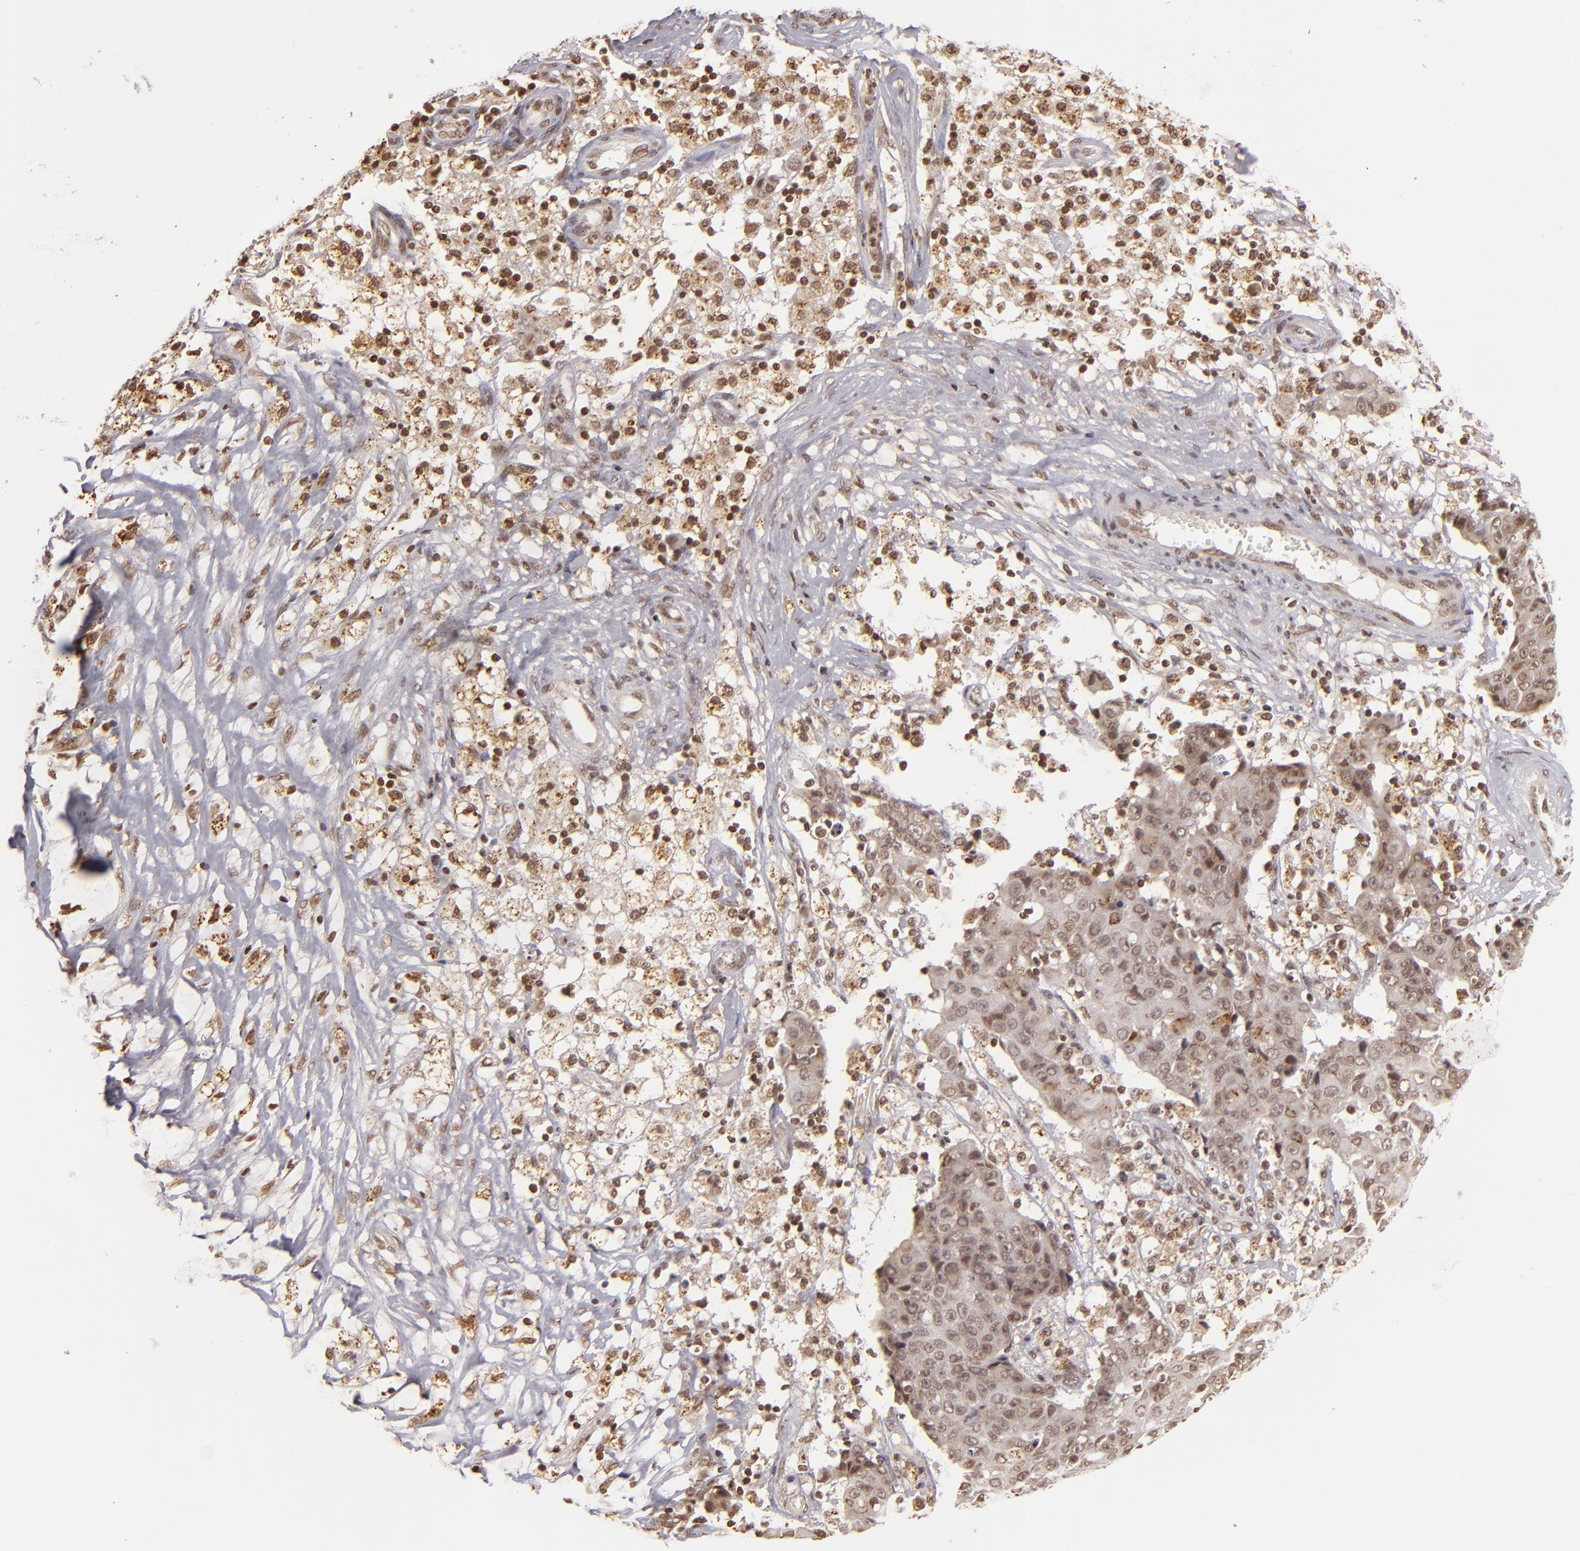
{"staining": {"intensity": "weak", "quantity": "25%-75%", "location": "cytoplasmic/membranous,nuclear"}, "tissue": "ovarian cancer", "cell_type": "Tumor cells", "image_type": "cancer", "snomed": [{"axis": "morphology", "description": "Carcinoma, endometroid"}, {"axis": "topography", "description": "Ovary"}], "caption": "Tumor cells show low levels of weak cytoplasmic/membranous and nuclear positivity in approximately 25%-75% of cells in ovarian endometroid carcinoma.", "gene": "CUL3", "patient": {"sex": "female", "age": 42}}